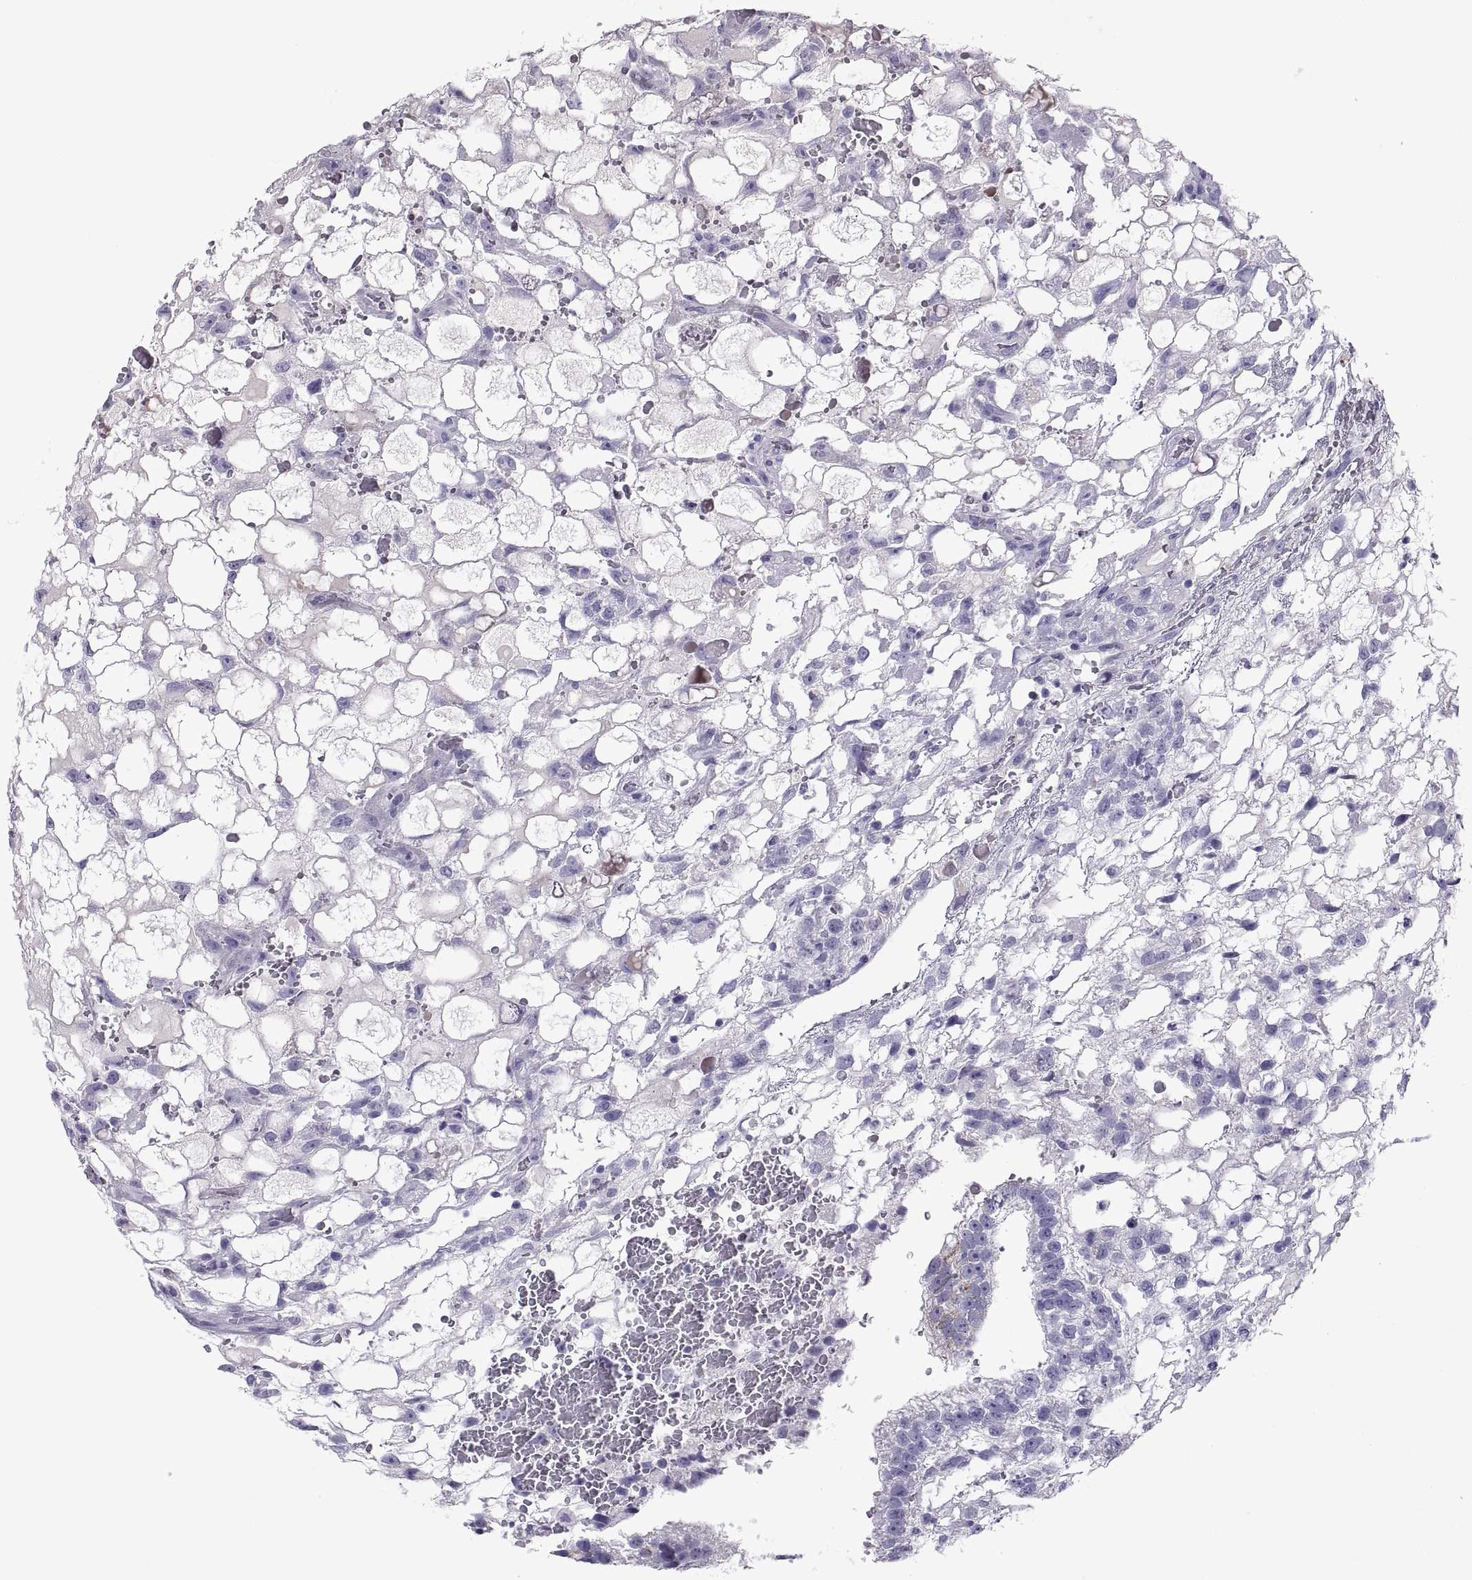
{"staining": {"intensity": "negative", "quantity": "none", "location": "none"}, "tissue": "testis cancer", "cell_type": "Tumor cells", "image_type": "cancer", "snomed": [{"axis": "morphology", "description": "Normal tissue, NOS"}, {"axis": "morphology", "description": "Carcinoma, Embryonal, NOS"}, {"axis": "topography", "description": "Testis"}, {"axis": "topography", "description": "Epididymis"}], "caption": "High magnification brightfield microscopy of testis embryonal carcinoma stained with DAB (brown) and counterstained with hematoxylin (blue): tumor cells show no significant expression.", "gene": "RGS20", "patient": {"sex": "male", "age": 32}}